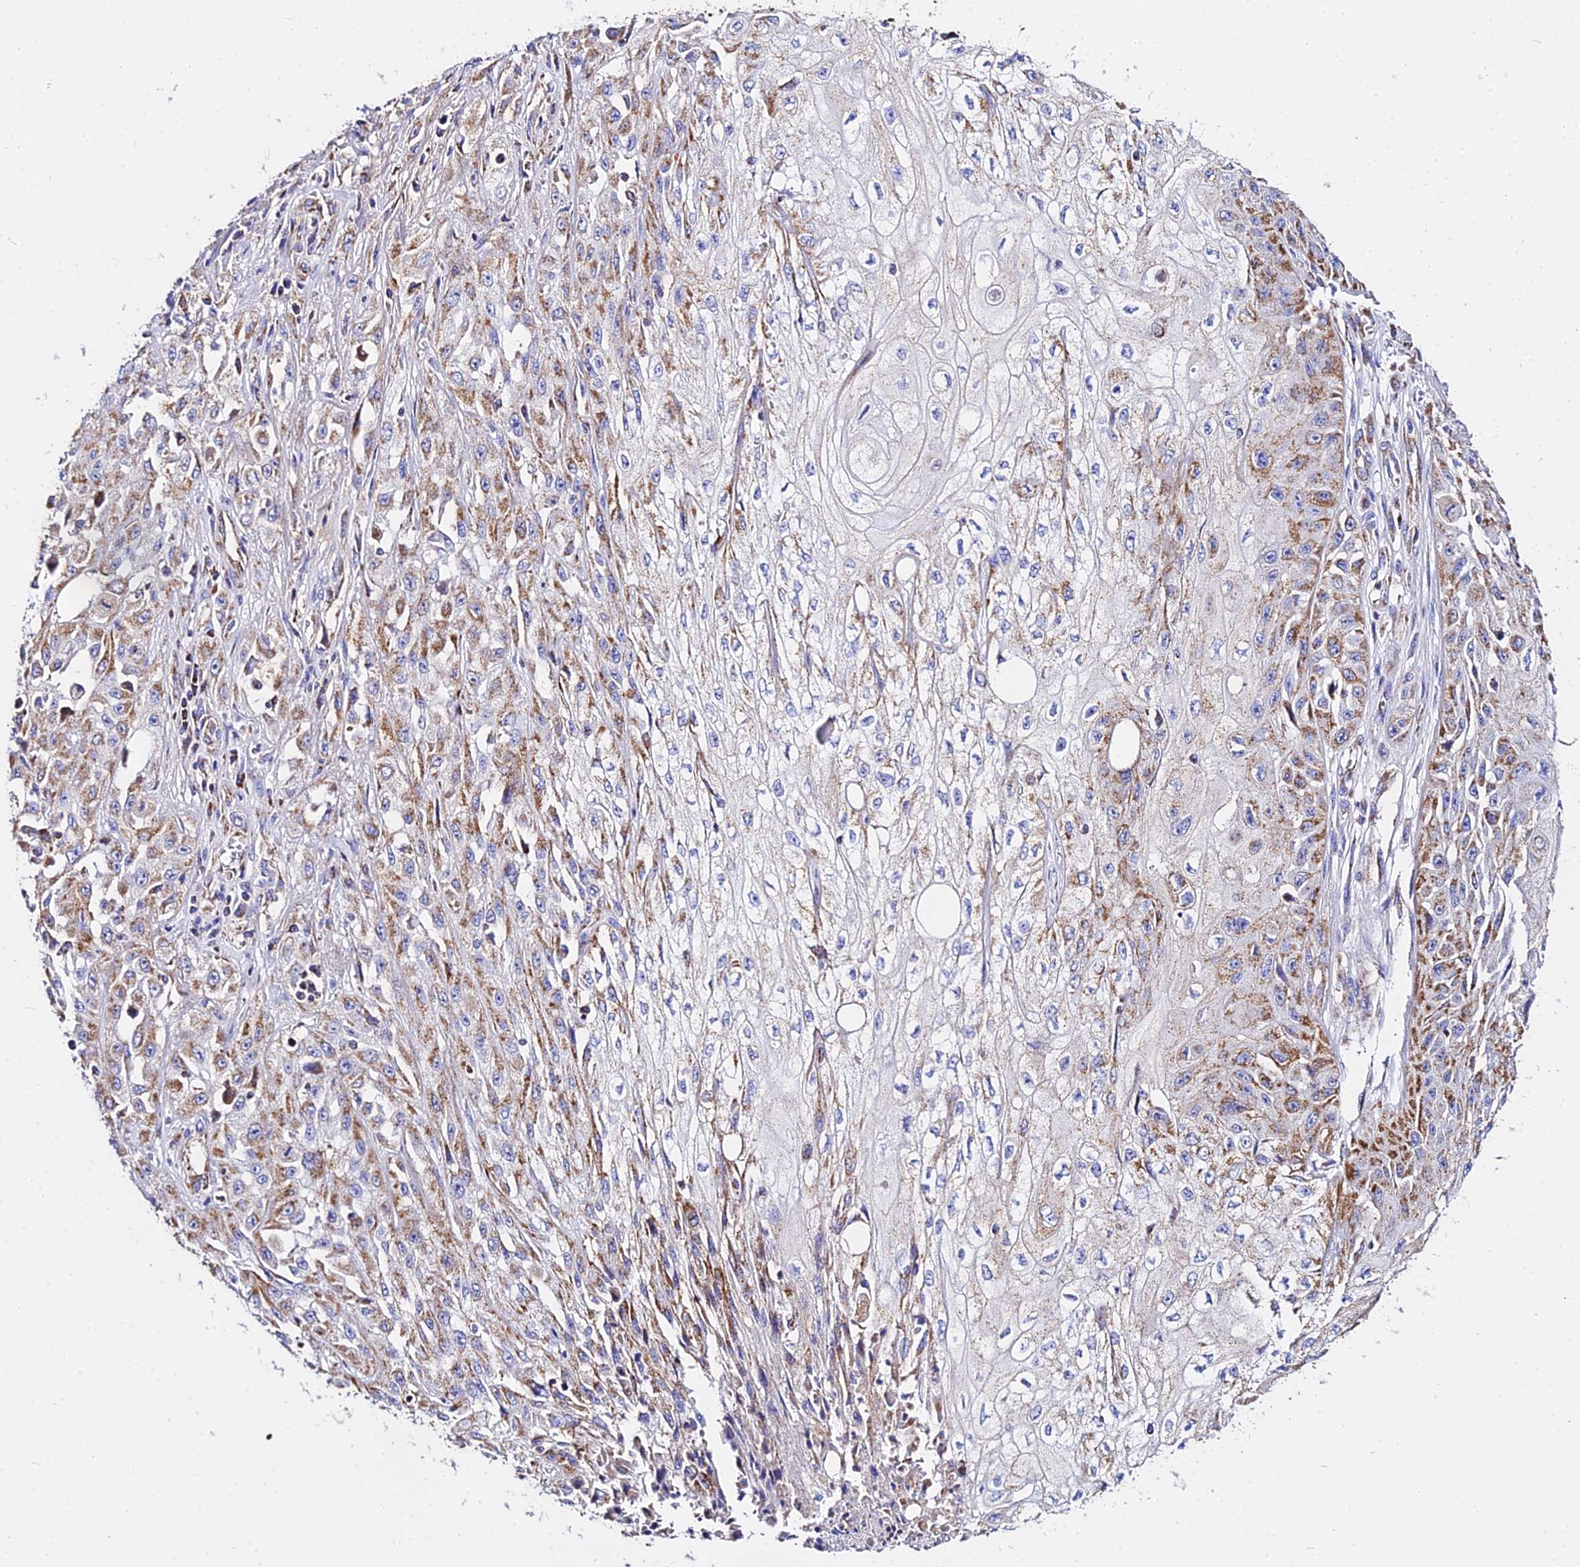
{"staining": {"intensity": "moderate", "quantity": ">75%", "location": "cytoplasmic/membranous"}, "tissue": "skin cancer", "cell_type": "Tumor cells", "image_type": "cancer", "snomed": [{"axis": "morphology", "description": "Squamous cell carcinoma, NOS"}, {"axis": "morphology", "description": "Squamous cell carcinoma, metastatic, NOS"}, {"axis": "topography", "description": "Skin"}, {"axis": "topography", "description": "Lymph node"}], "caption": "A photomicrograph of skin metastatic squamous cell carcinoma stained for a protein reveals moderate cytoplasmic/membranous brown staining in tumor cells.", "gene": "ZNF573", "patient": {"sex": "male", "age": 75}}